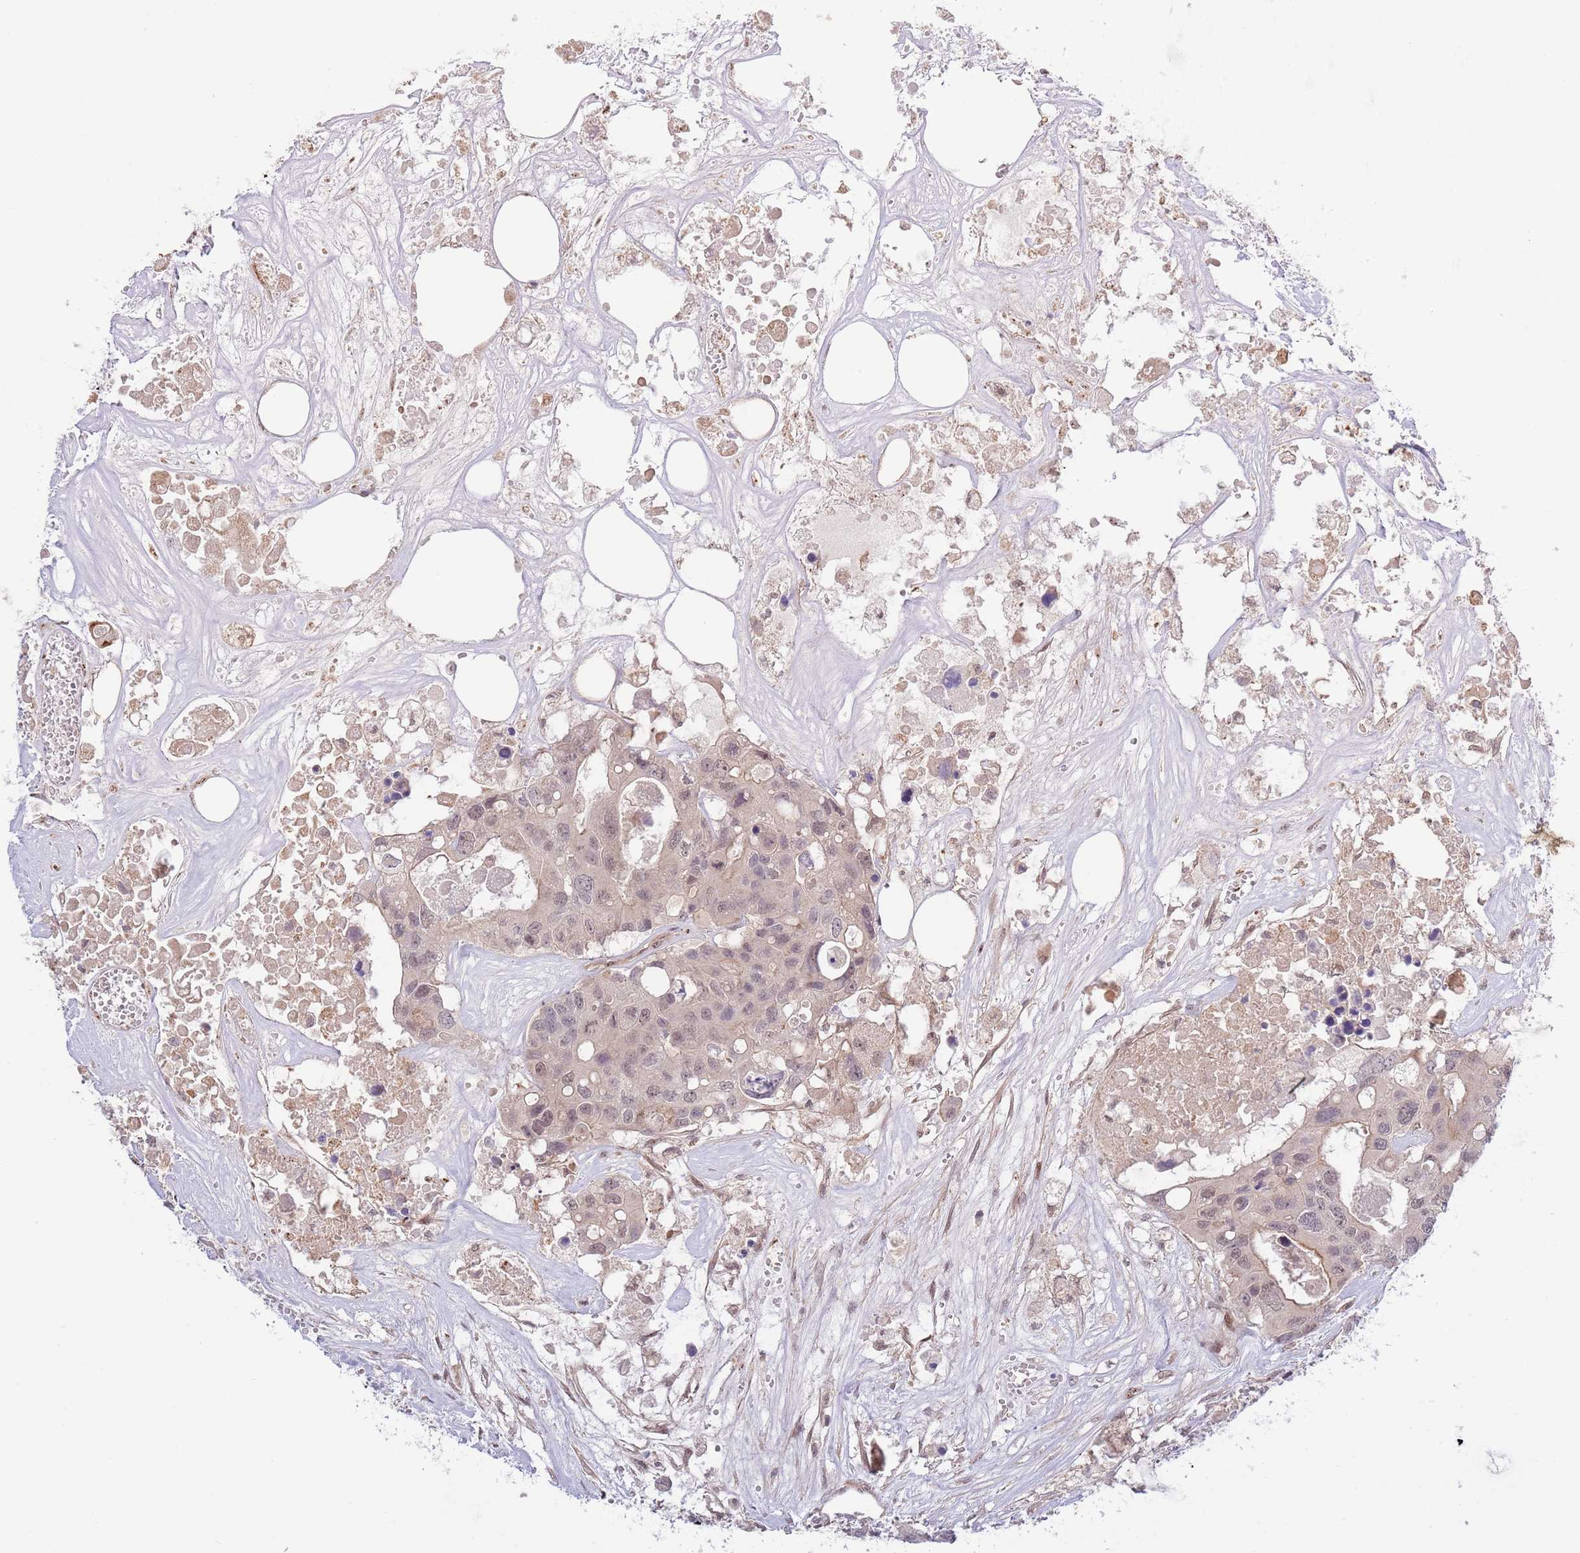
{"staining": {"intensity": "weak", "quantity": "<25%", "location": "nuclear"}, "tissue": "colorectal cancer", "cell_type": "Tumor cells", "image_type": "cancer", "snomed": [{"axis": "morphology", "description": "Adenocarcinoma, NOS"}, {"axis": "topography", "description": "Colon"}], "caption": "High magnification brightfield microscopy of adenocarcinoma (colorectal) stained with DAB (3,3'-diaminobenzidine) (brown) and counterstained with hematoxylin (blue): tumor cells show no significant positivity. Brightfield microscopy of immunohistochemistry stained with DAB (3,3'-diaminobenzidine) (brown) and hematoxylin (blue), captured at high magnification.", "gene": "PRR16", "patient": {"sex": "male", "age": 77}}